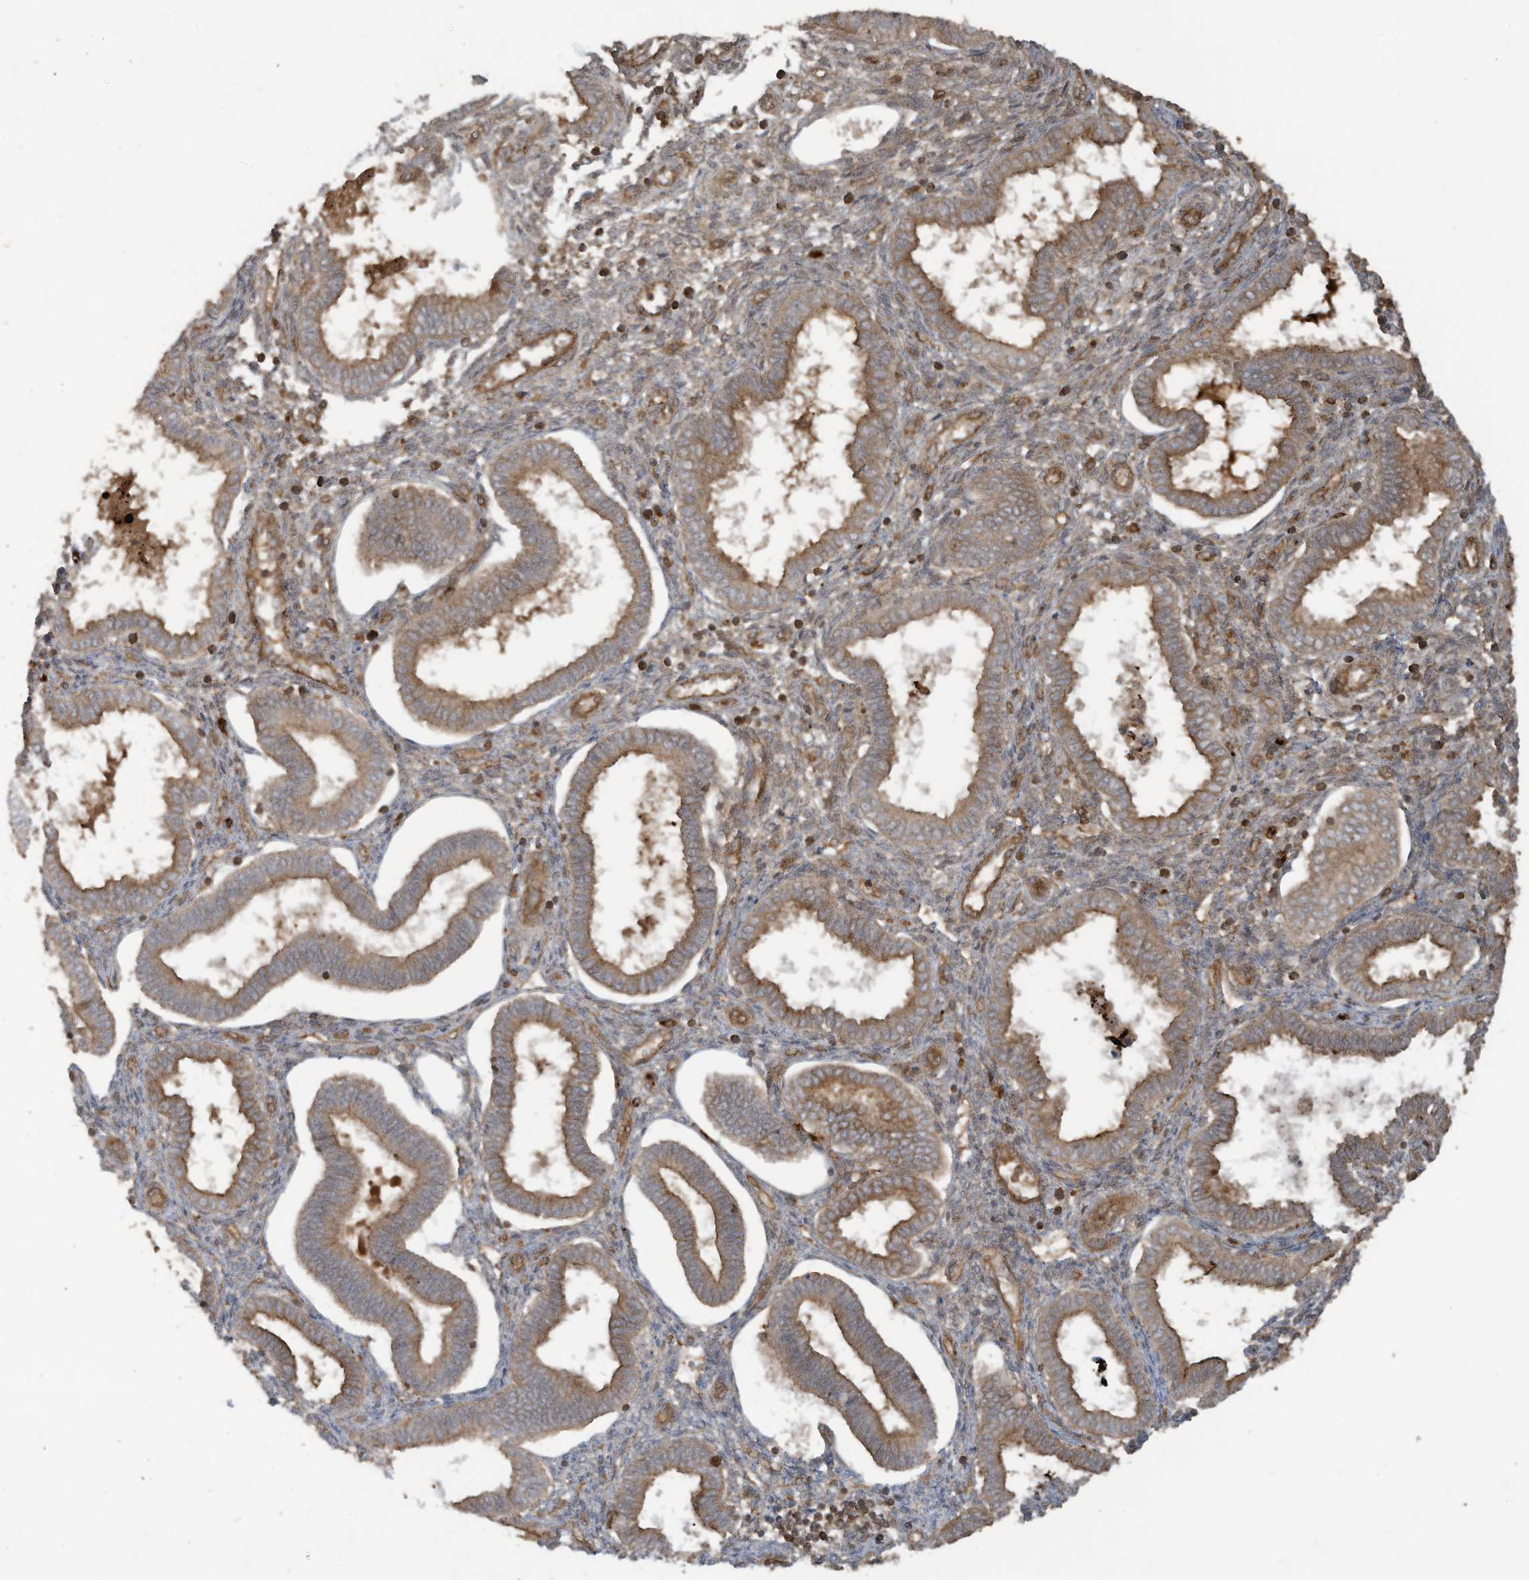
{"staining": {"intensity": "moderate", "quantity": "25%-75%", "location": "cytoplasmic/membranous"}, "tissue": "endometrium", "cell_type": "Cells in endometrial stroma", "image_type": "normal", "snomed": [{"axis": "morphology", "description": "Normal tissue, NOS"}, {"axis": "topography", "description": "Endometrium"}], "caption": "About 25%-75% of cells in endometrial stroma in unremarkable endometrium exhibit moderate cytoplasmic/membranous protein expression as visualized by brown immunohistochemical staining.", "gene": "DDIT4", "patient": {"sex": "female", "age": 24}}